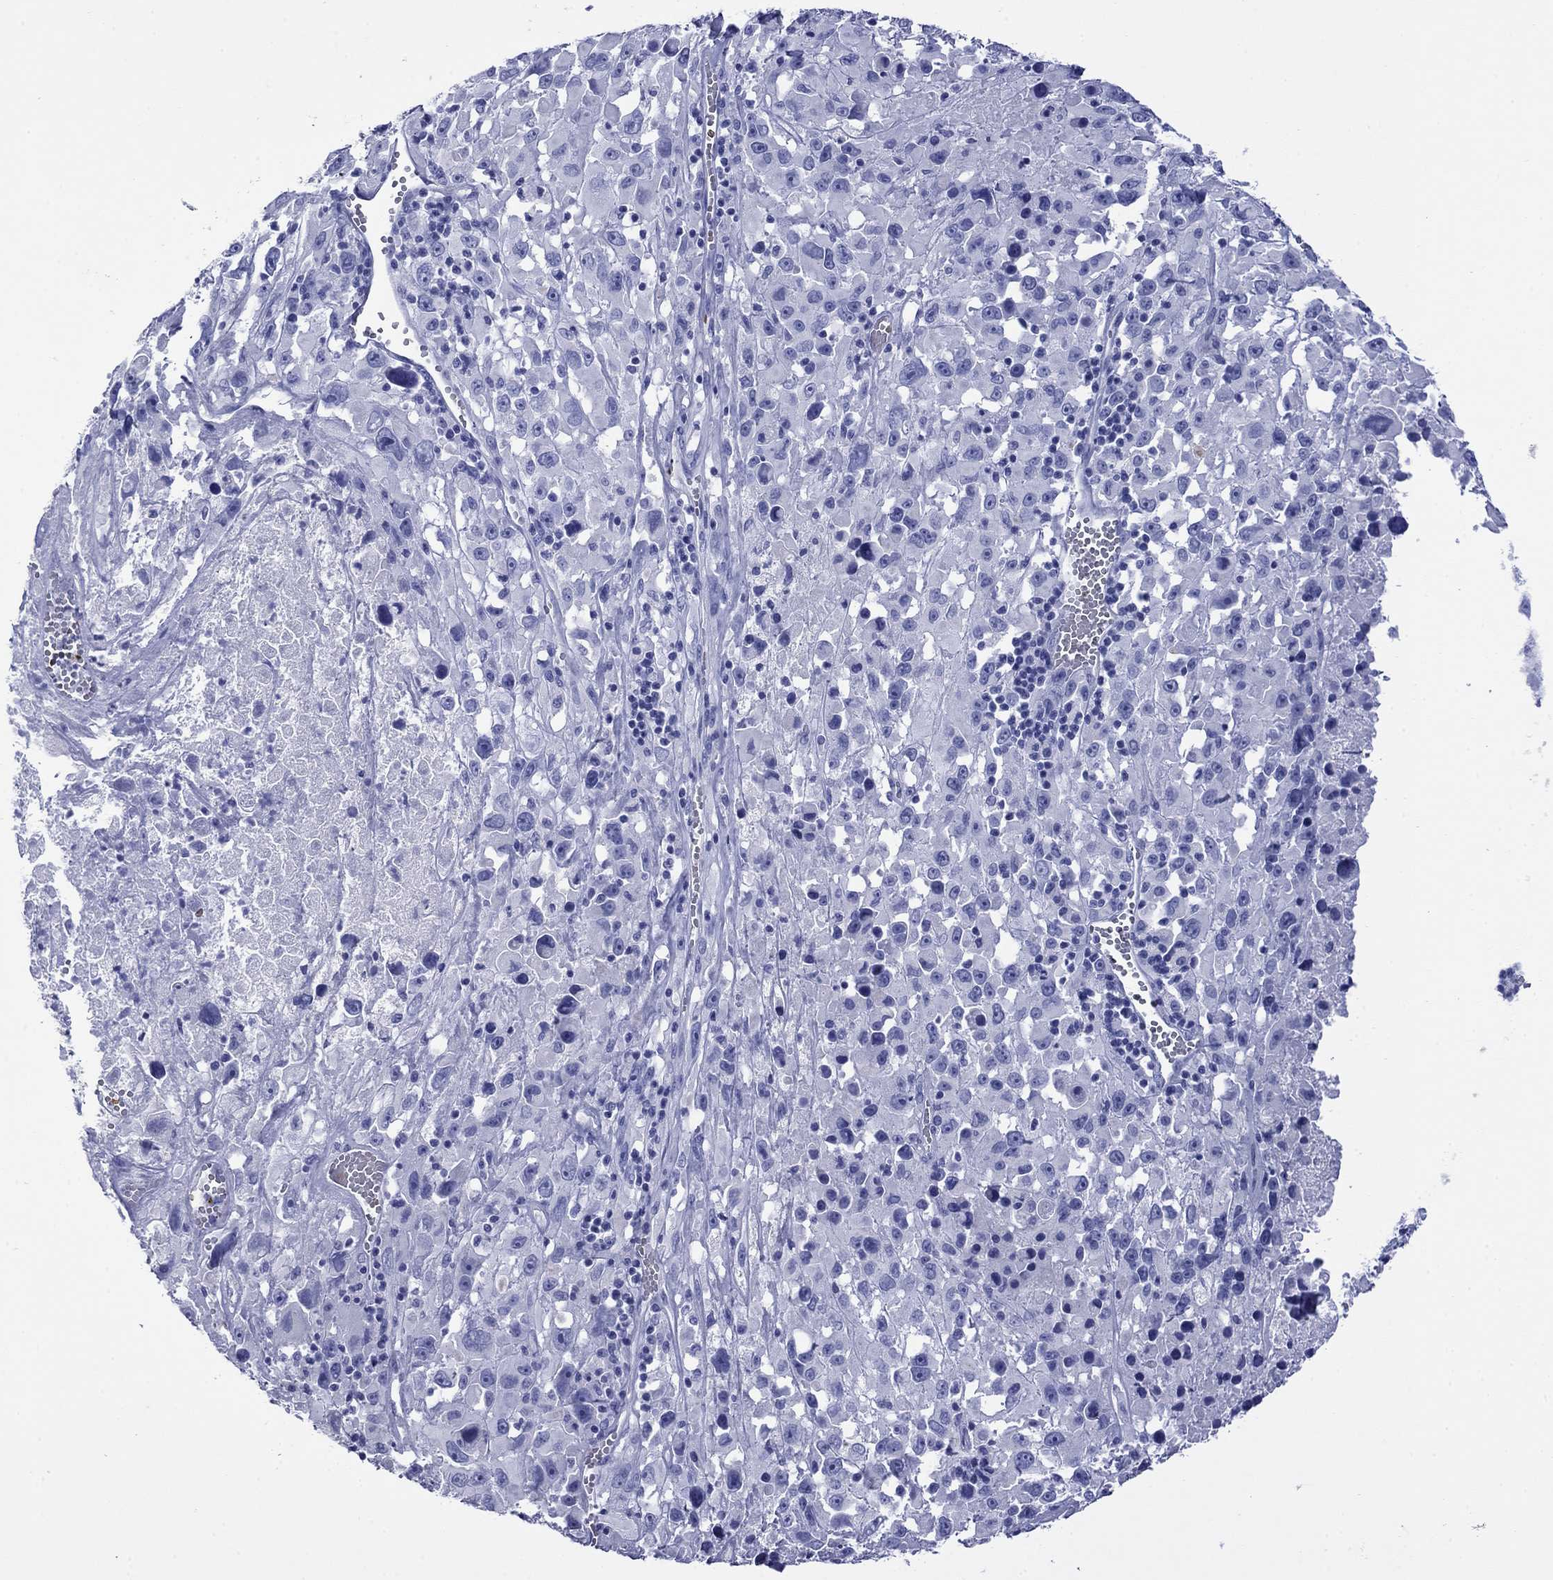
{"staining": {"intensity": "negative", "quantity": "none", "location": "none"}, "tissue": "melanoma", "cell_type": "Tumor cells", "image_type": "cancer", "snomed": [{"axis": "morphology", "description": "Malignant melanoma, Metastatic site"}, {"axis": "topography", "description": "Lymph node"}], "caption": "A high-resolution image shows immunohistochemistry staining of malignant melanoma (metastatic site), which exhibits no significant expression in tumor cells. (DAB immunohistochemistry (IHC) with hematoxylin counter stain).", "gene": "ROM1", "patient": {"sex": "male", "age": 50}}